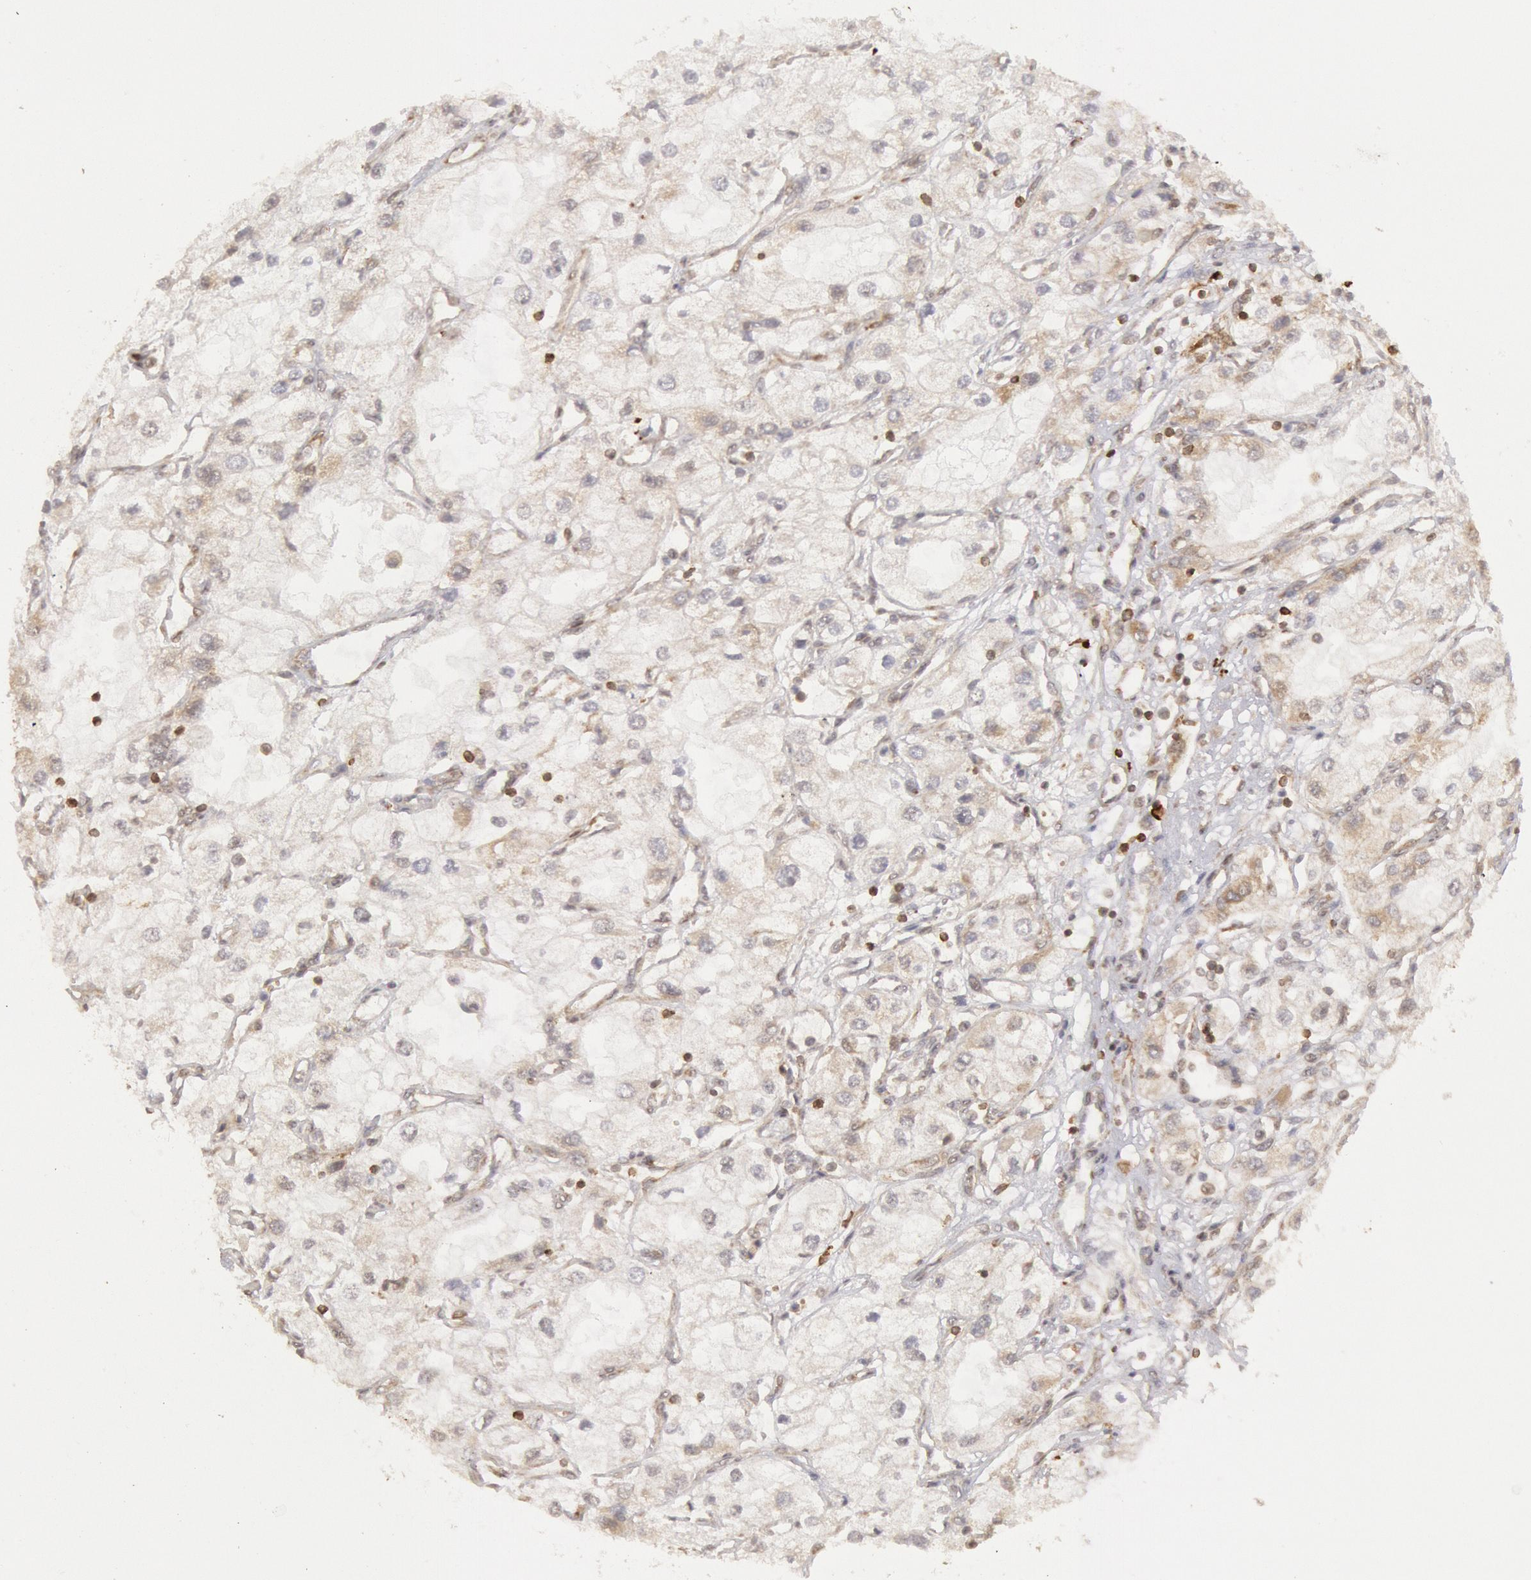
{"staining": {"intensity": "negative", "quantity": "none", "location": "none"}, "tissue": "renal cancer", "cell_type": "Tumor cells", "image_type": "cancer", "snomed": [{"axis": "morphology", "description": "Adenocarcinoma, NOS"}, {"axis": "topography", "description": "Kidney"}], "caption": "IHC histopathology image of neoplastic tissue: human renal cancer (adenocarcinoma) stained with DAB demonstrates no significant protein staining in tumor cells.", "gene": "TAP2", "patient": {"sex": "male", "age": 57}}